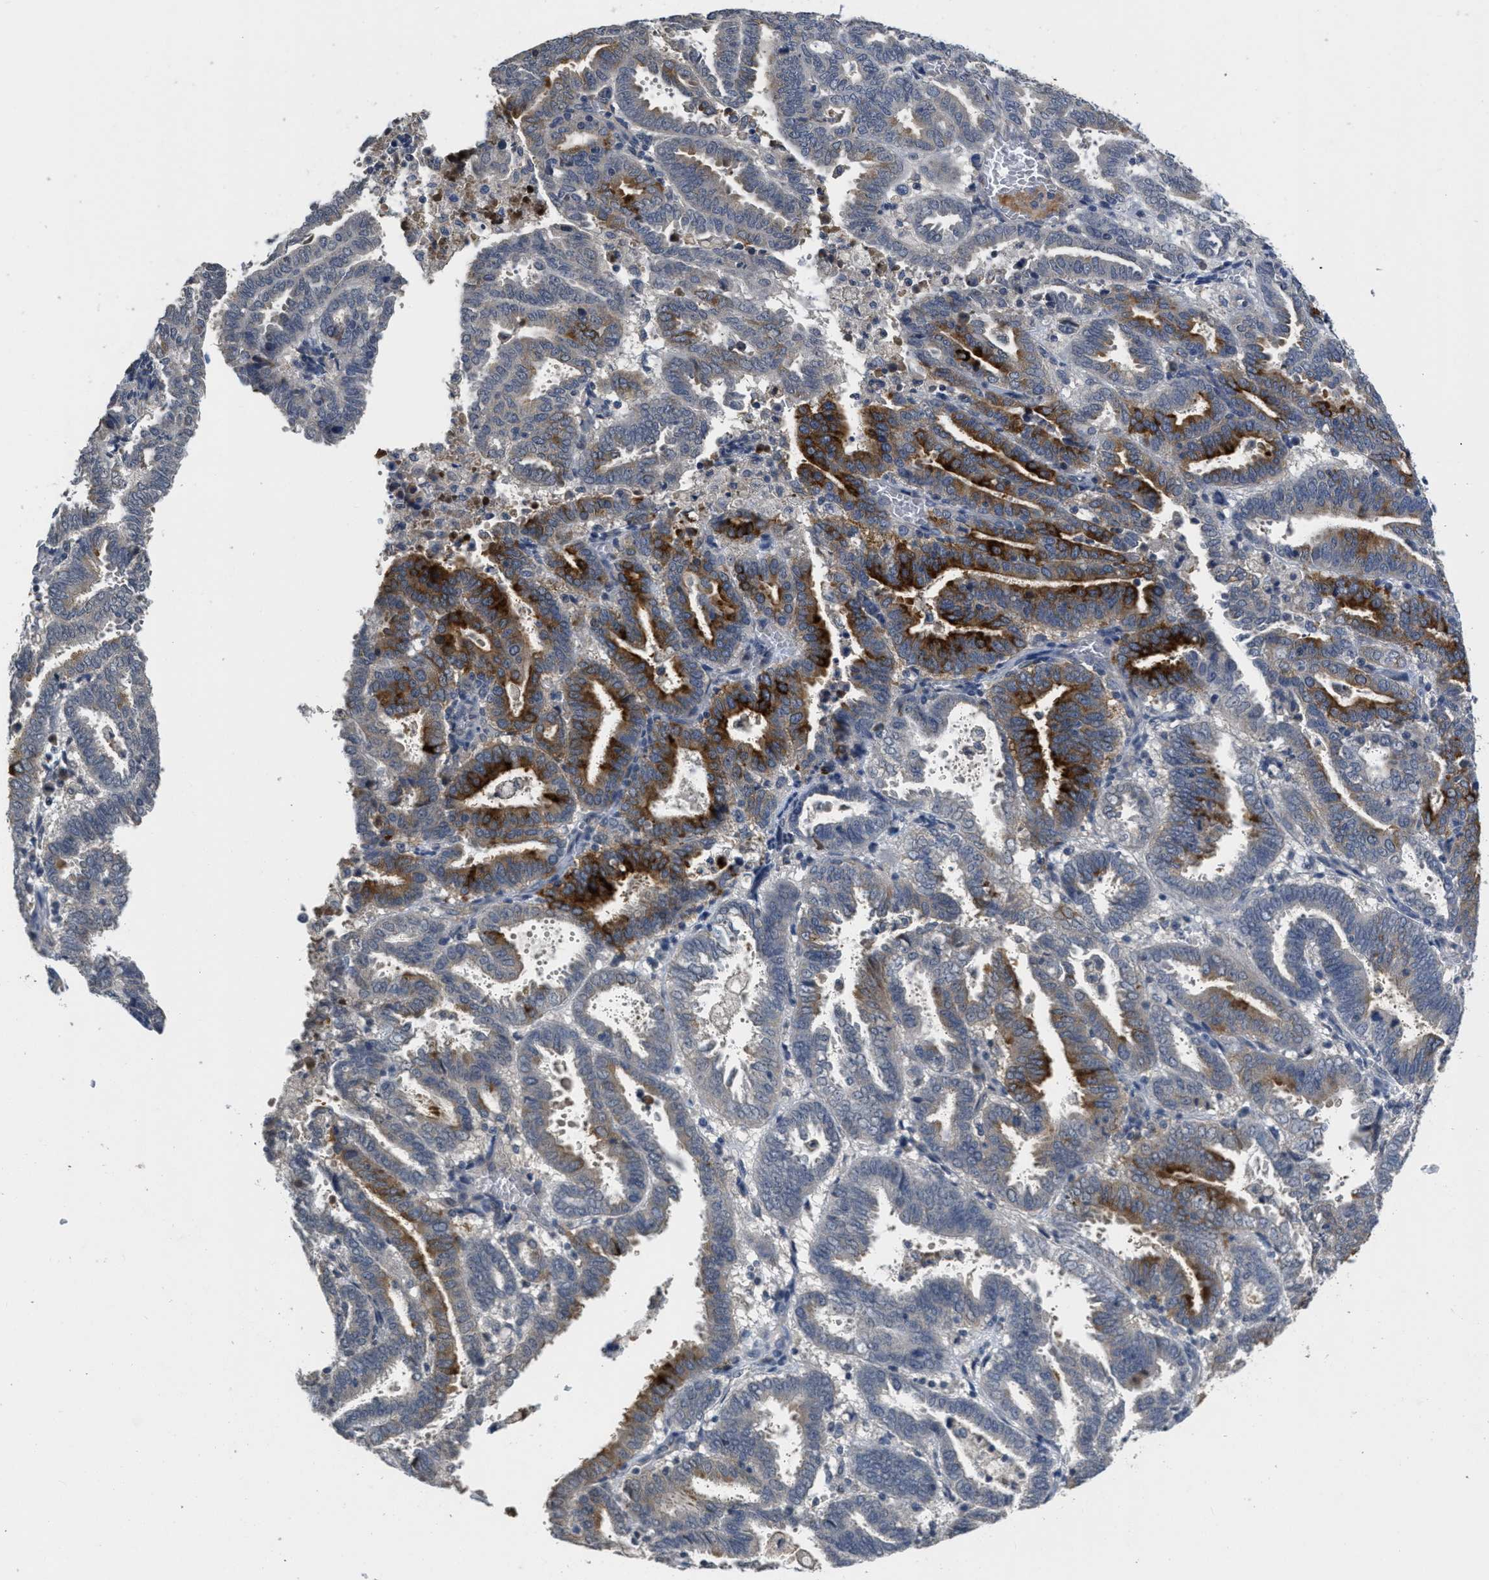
{"staining": {"intensity": "strong", "quantity": "<25%", "location": "cytoplasmic/membranous"}, "tissue": "endometrial cancer", "cell_type": "Tumor cells", "image_type": "cancer", "snomed": [{"axis": "morphology", "description": "Adenocarcinoma, NOS"}, {"axis": "topography", "description": "Uterus"}], "caption": "IHC of endometrial cancer (adenocarcinoma) displays medium levels of strong cytoplasmic/membranous positivity in approximately <25% of tumor cells.", "gene": "ANGPT1", "patient": {"sex": "female", "age": 83}}